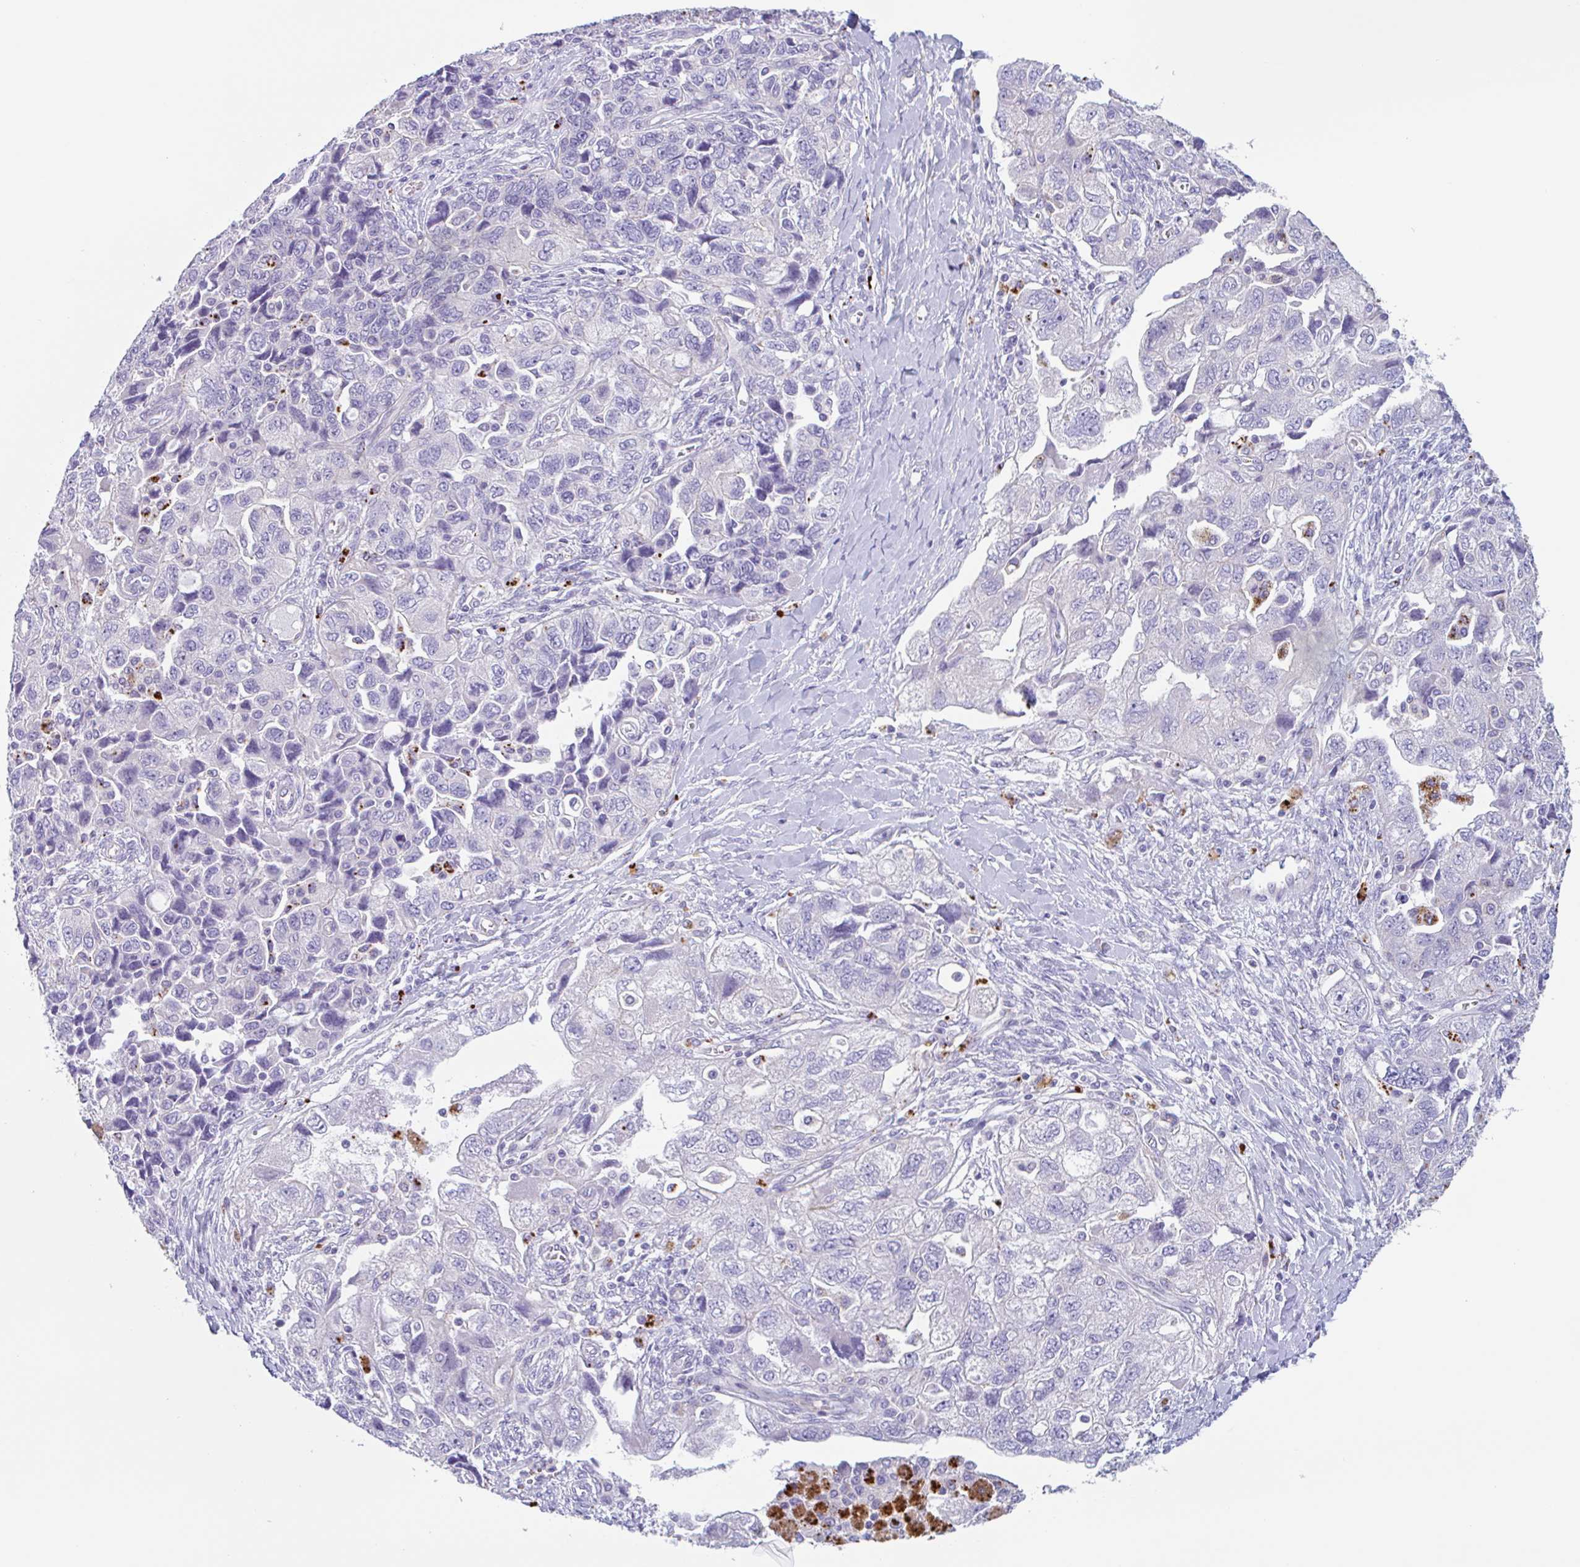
{"staining": {"intensity": "negative", "quantity": "none", "location": "none"}, "tissue": "ovarian cancer", "cell_type": "Tumor cells", "image_type": "cancer", "snomed": [{"axis": "morphology", "description": "Carcinoma, NOS"}, {"axis": "morphology", "description": "Cystadenocarcinoma, serous, NOS"}, {"axis": "topography", "description": "Ovary"}], "caption": "The image demonstrates no staining of tumor cells in carcinoma (ovarian).", "gene": "LENG9", "patient": {"sex": "female", "age": 69}}